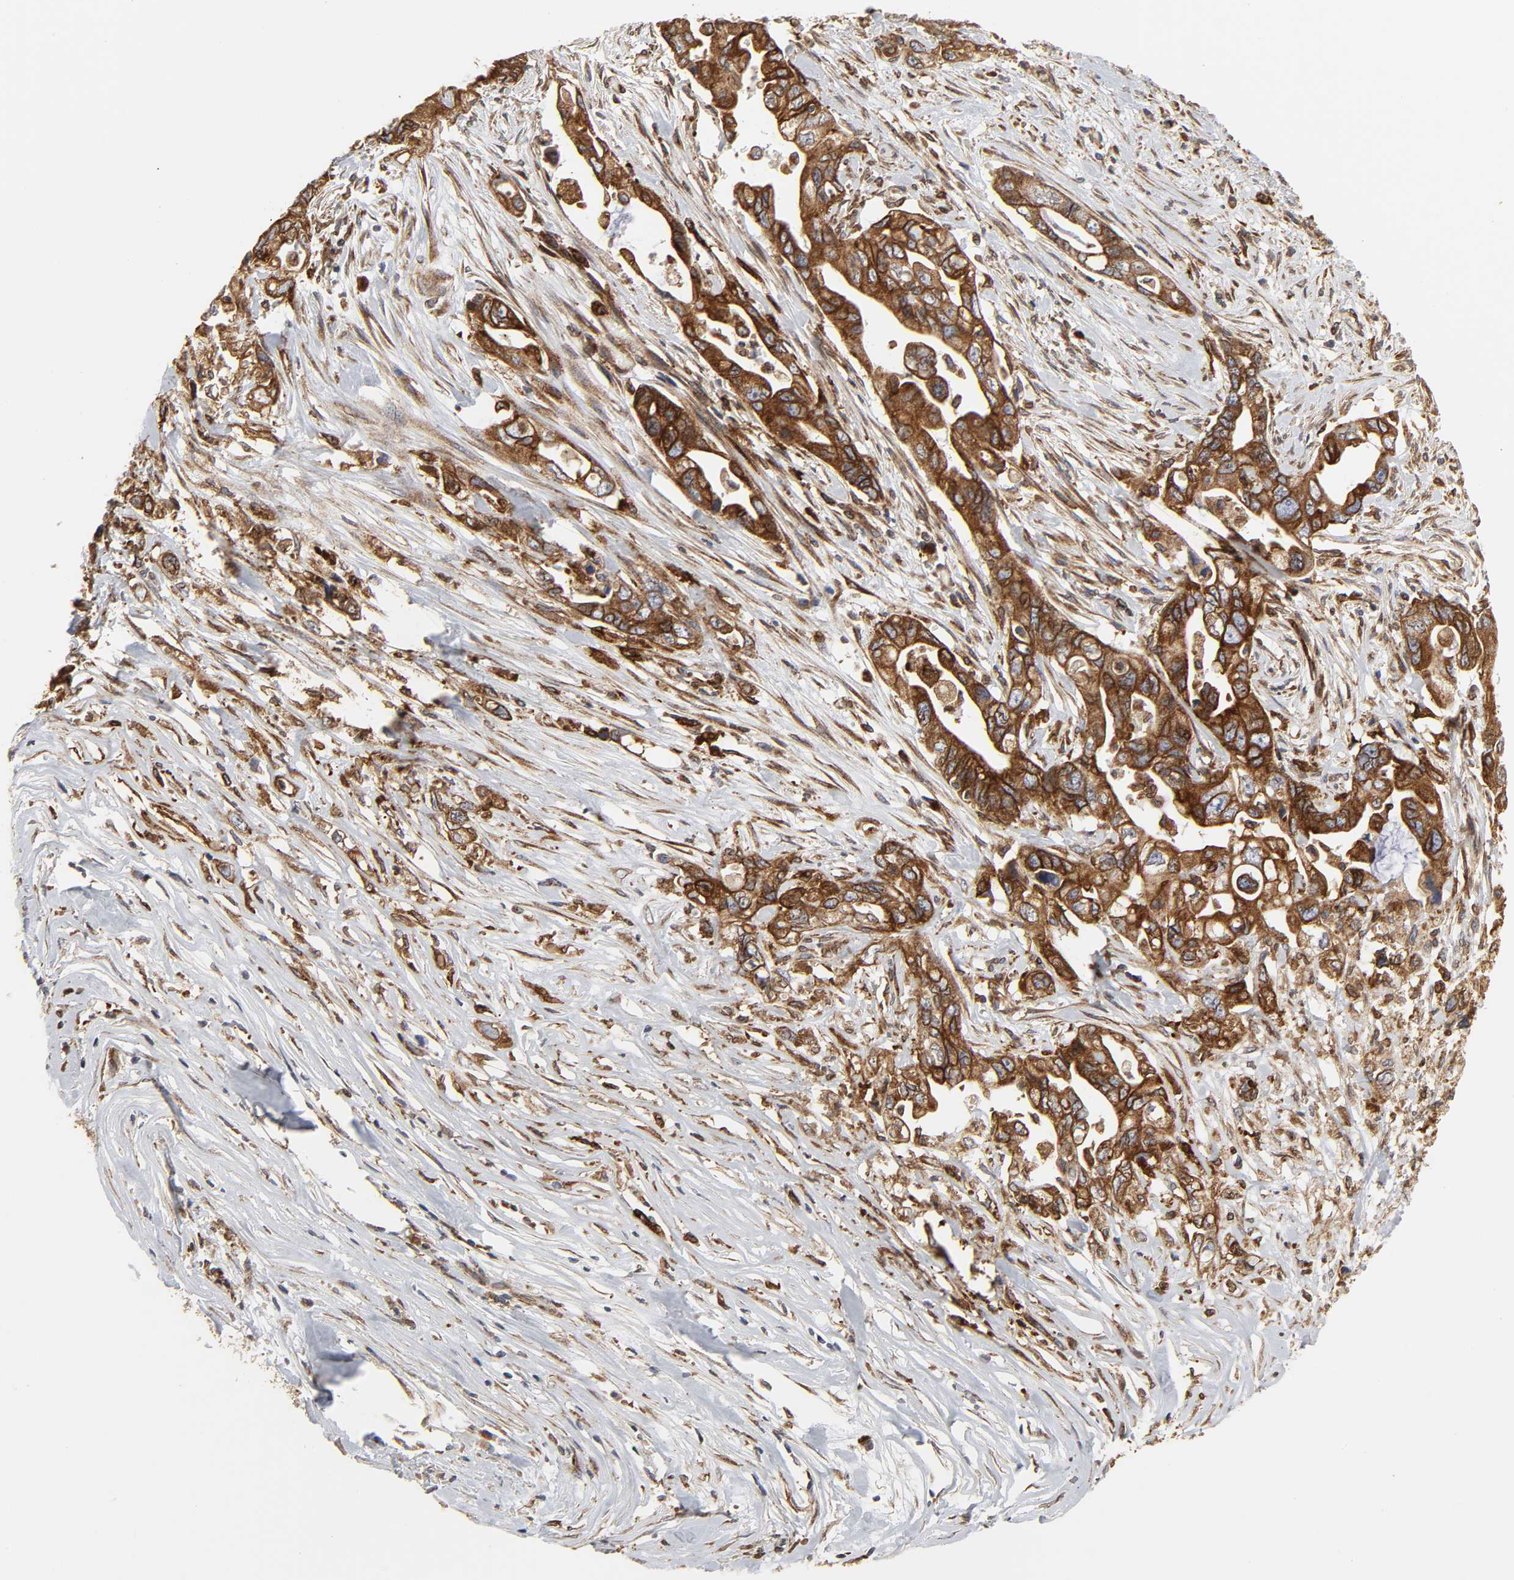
{"staining": {"intensity": "strong", "quantity": ">75%", "location": "cytoplasmic/membranous"}, "tissue": "pancreatic cancer", "cell_type": "Tumor cells", "image_type": "cancer", "snomed": [{"axis": "morphology", "description": "Normal tissue, NOS"}, {"axis": "topography", "description": "Pancreas"}], "caption": "Pancreatic cancer stained with DAB immunohistochemistry (IHC) demonstrates high levels of strong cytoplasmic/membranous expression in about >75% of tumor cells.", "gene": "POR", "patient": {"sex": "male", "age": 42}}